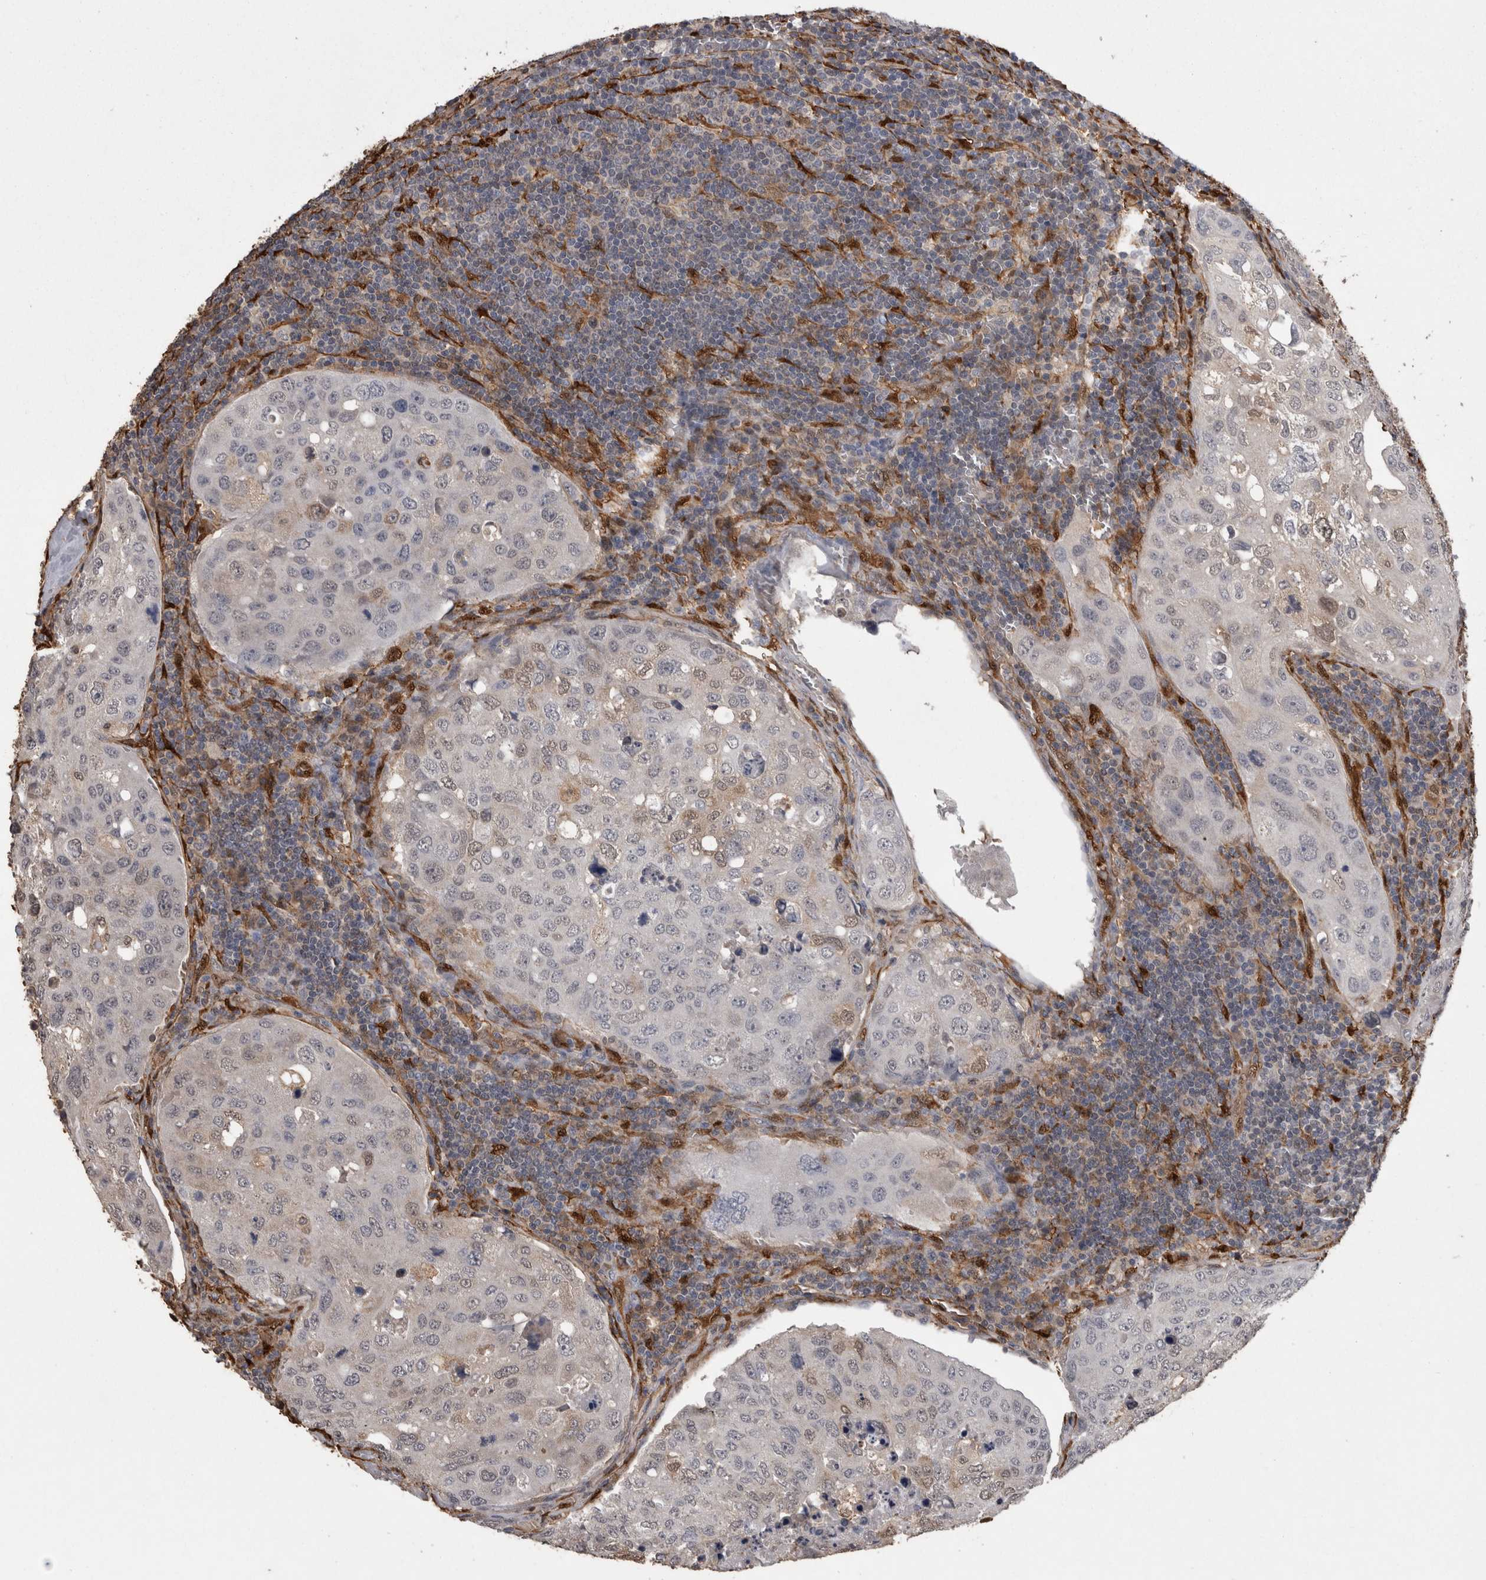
{"staining": {"intensity": "weak", "quantity": "<25%", "location": "nuclear"}, "tissue": "urothelial cancer", "cell_type": "Tumor cells", "image_type": "cancer", "snomed": [{"axis": "morphology", "description": "Urothelial carcinoma, High grade"}, {"axis": "topography", "description": "Lymph node"}, {"axis": "topography", "description": "Urinary bladder"}], "caption": "Tumor cells are negative for protein expression in human urothelial cancer. (Stains: DAB immunohistochemistry (IHC) with hematoxylin counter stain, Microscopy: brightfield microscopy at high magnification).", "gene": "LXN", "patient": {"sex": "male", "age": 51}}